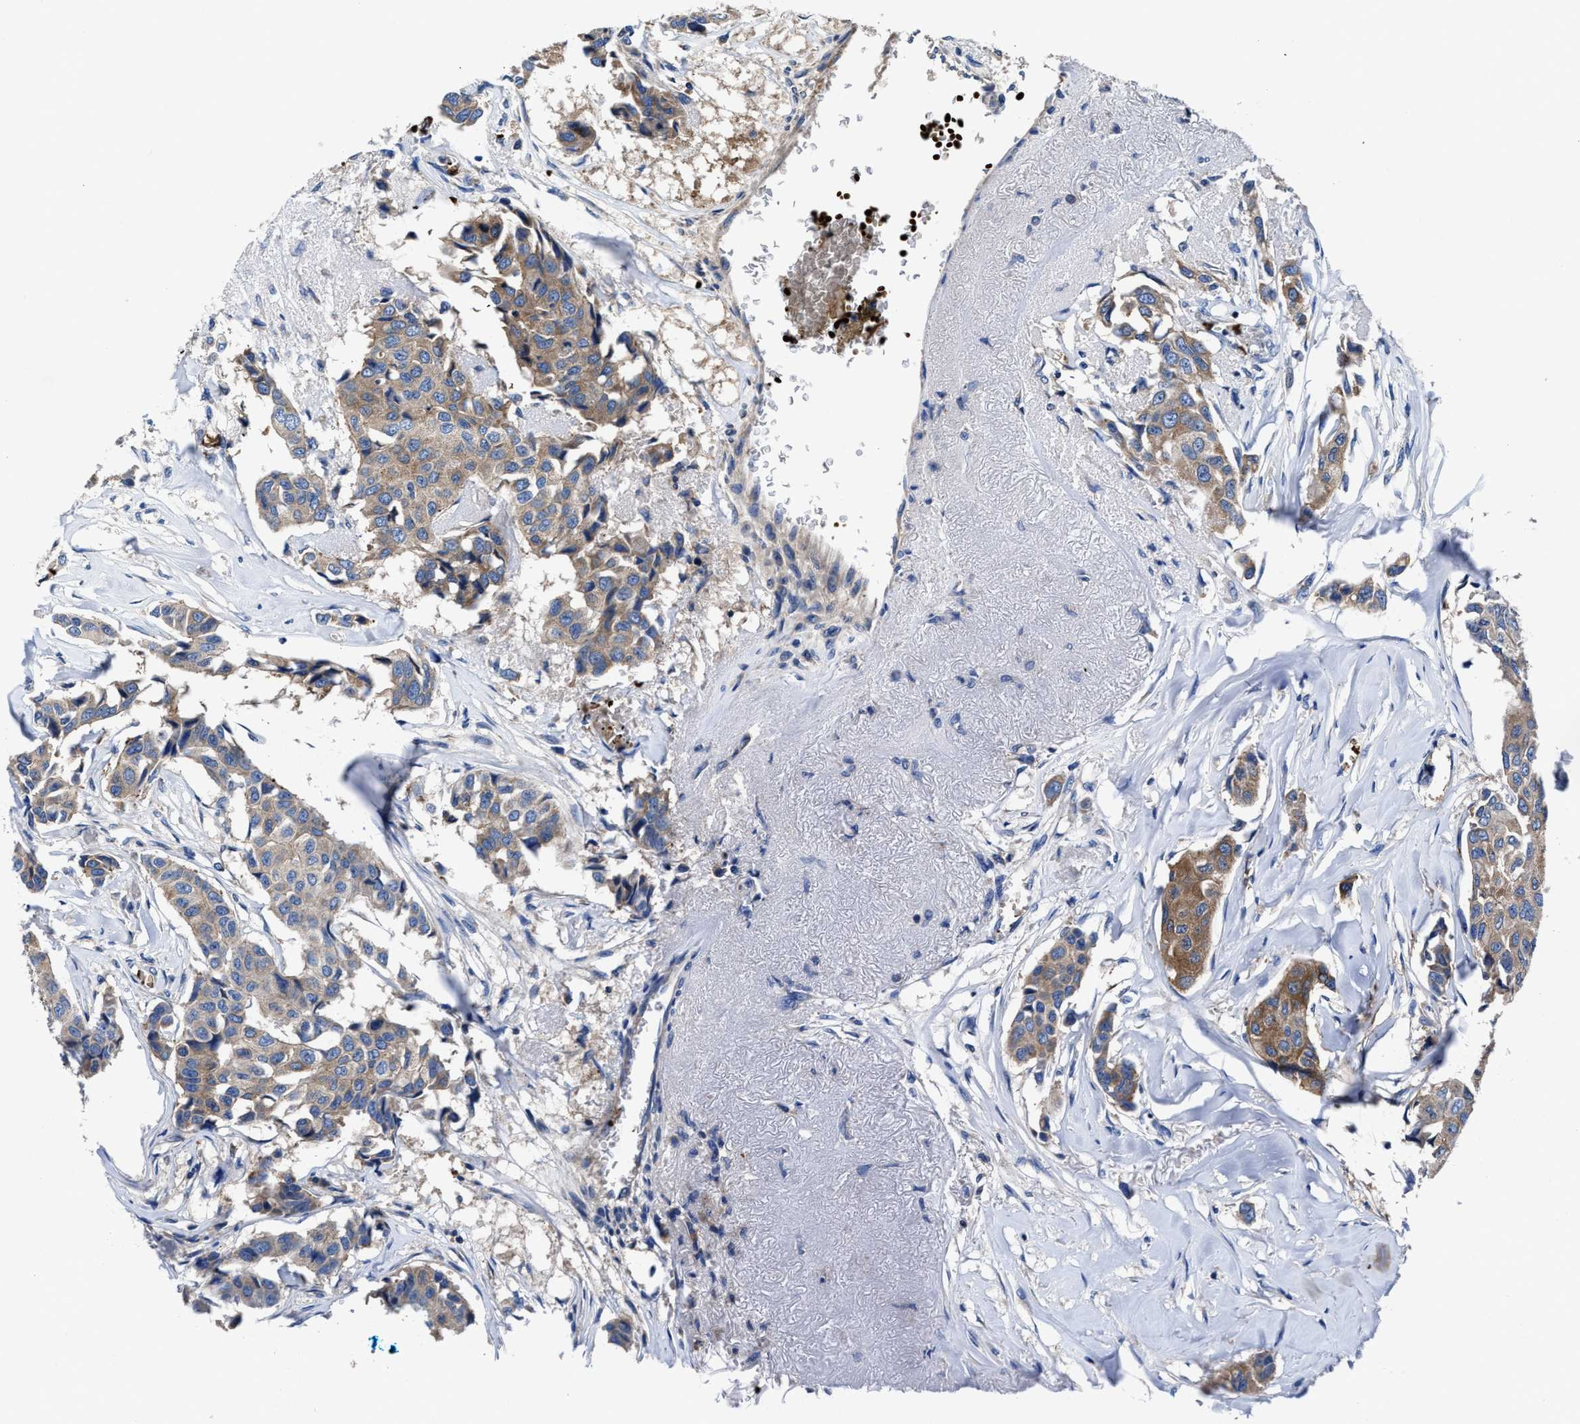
{"staining": {"intensity": "moderate", "quantity": ">75%", "location": "cytoplasmic/membranous"}, "tissue": "breast cancer", "cell_type": "Tumor cells", "image_type": "cancer", "snomed": [{"axis": "morphology", "description": "Duct carcinoma"}, {"axis": "topography", "description": "Breast"}], "caption": "A micrograph showing moderate cytoplasmic/membranous staining in approximately >75% of tumor cells in intraductal carcinoma (breast), as visualized by brown immunohistochemical staining.", "gene": "PHLPP1", "patient": {"sex": "female", "age": 80}}